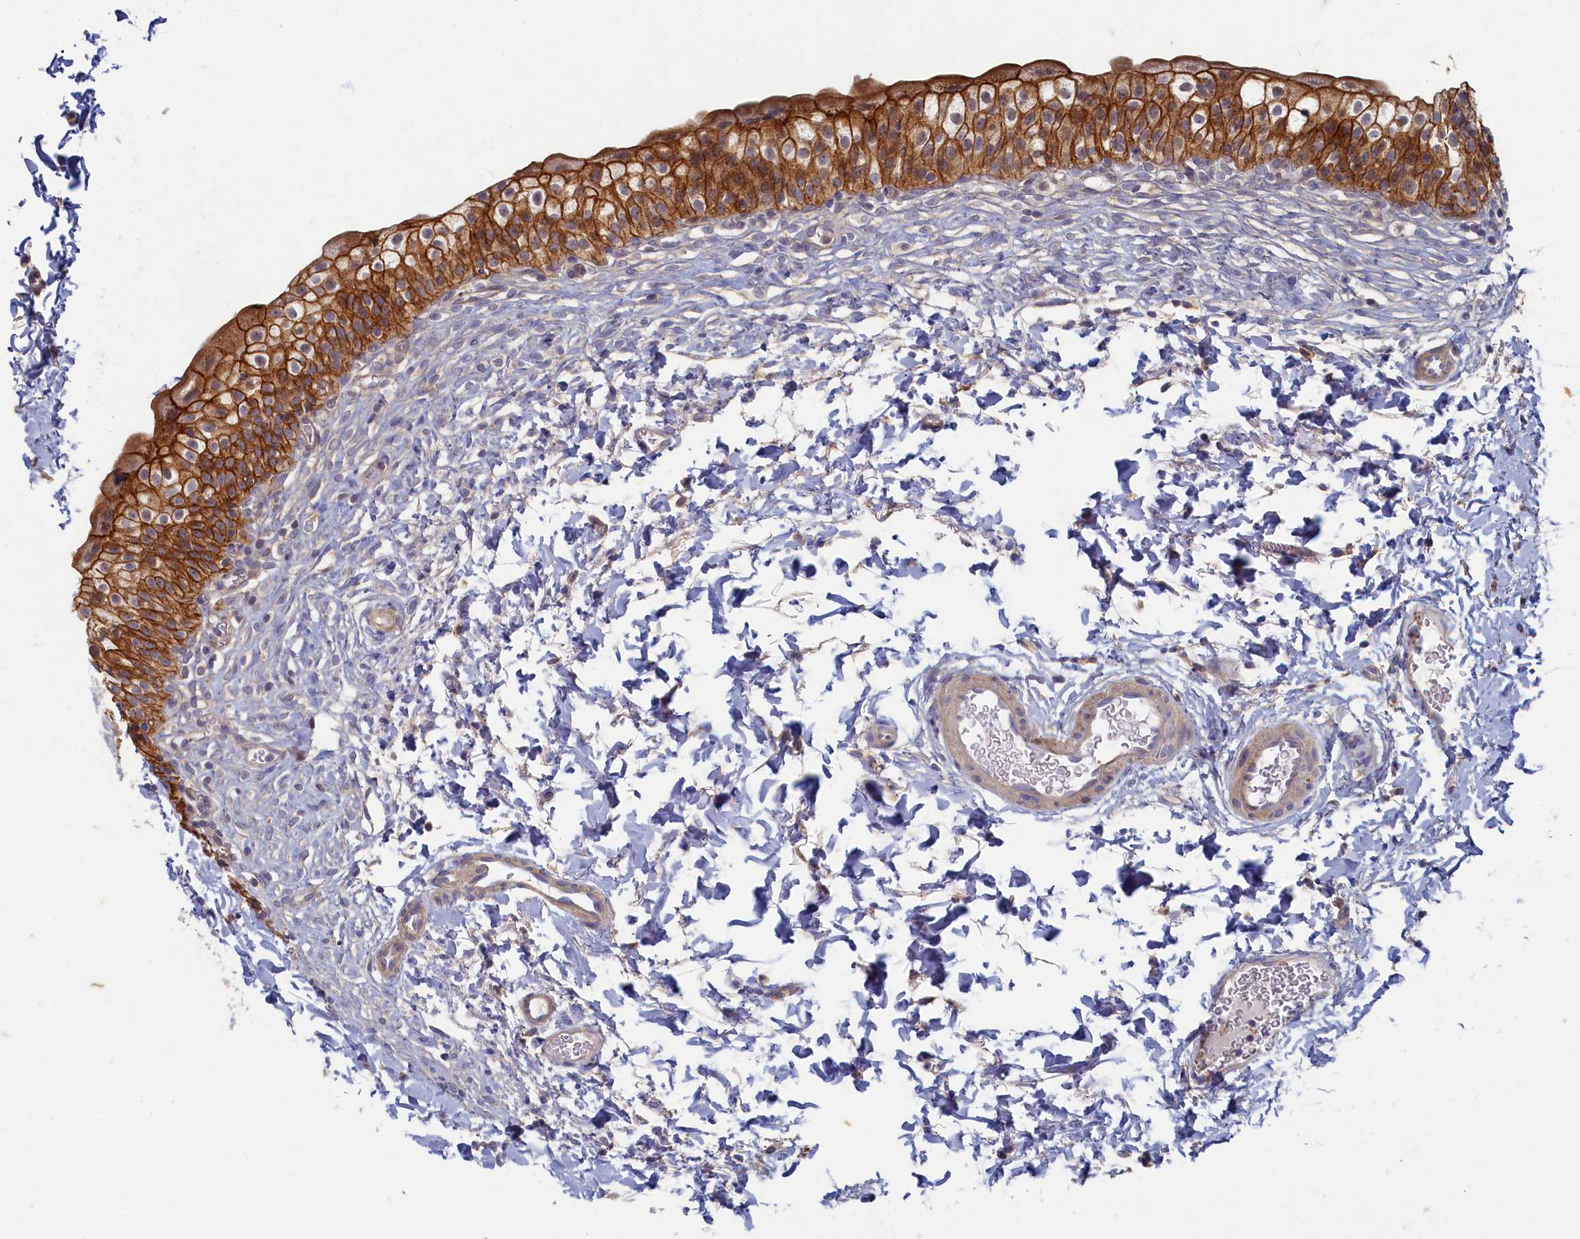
{"staining": {"intensity": "strong", "quantity": ">75%", "location": "cytoplasmic/membranous"}, "tissue": "urinary bladder", "cell_type": "Urothelial cells", "image_type": "normal", "snomed": [{"axis": "morphology", "description": "Normal tissue, NOS"}, {"axis": "topography", "description": "Urinary bladder"}], "caption": "Immunohistochemical staining of unremarkable human urinary bladder reveals >75% levels of strong cytoplasmic/membranous protein positivity in approximately >75% of urothelial cells.", "gene": "WDR59", "patient": {"sex": "male", "age": 55}}